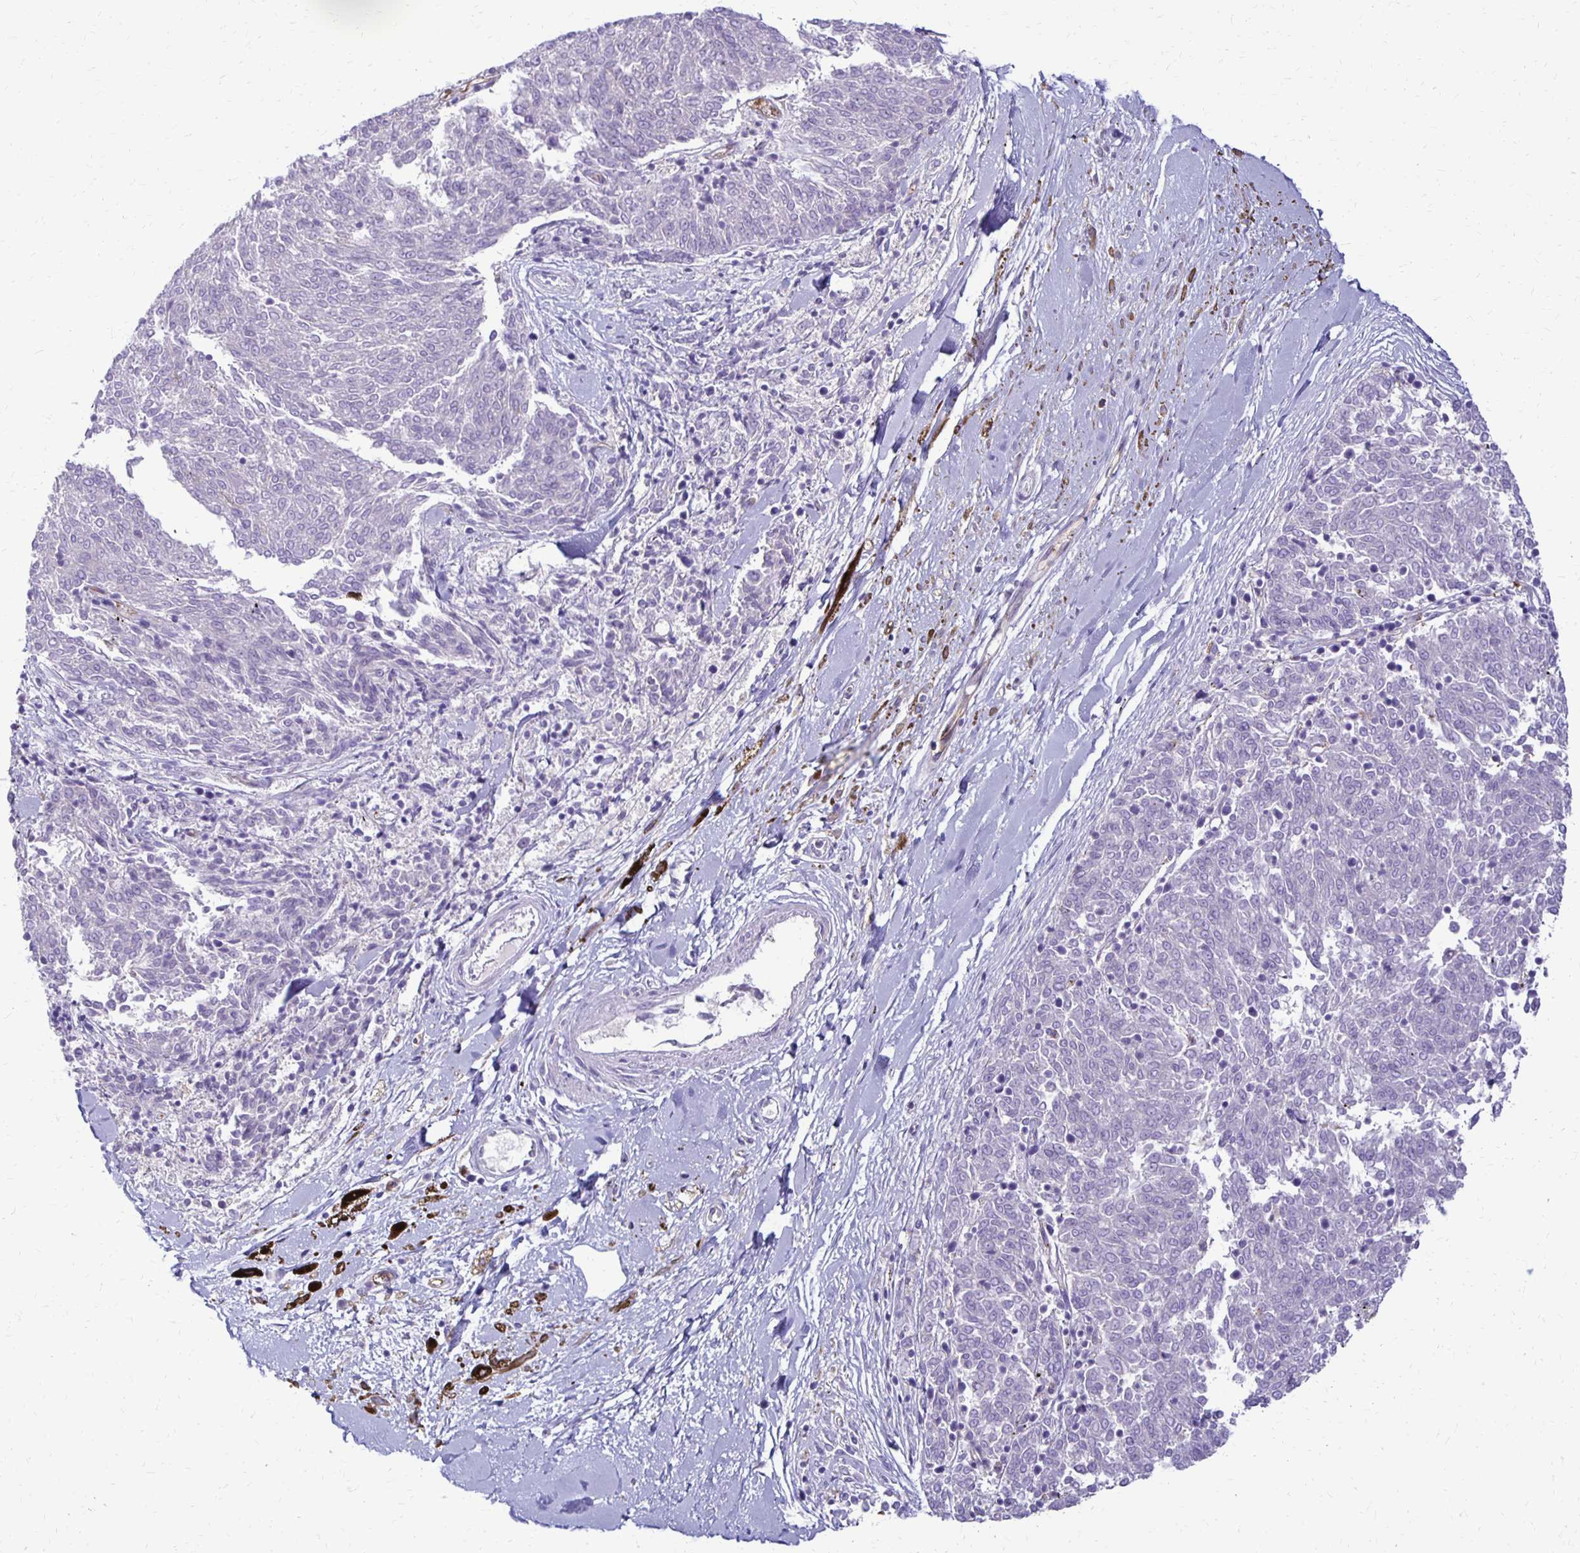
{"staining": {"intensity": "negative", "quantity": "none", "location": "none"}, "tissue": "melanoma", "cell_type": "Tumor cells", "image_type": "cancer", "snomed": [{"axis": "morphology", "description": "Malignant melanoma, NOS"}, {"axis": "topography", "description": "Skin"}], "caption": "This is an IHC histopathology image of malignant melanoma. There is no staining in tumor cells.", "gene": "TTYH1", "patient": {"sex": "female", "age": 72}}